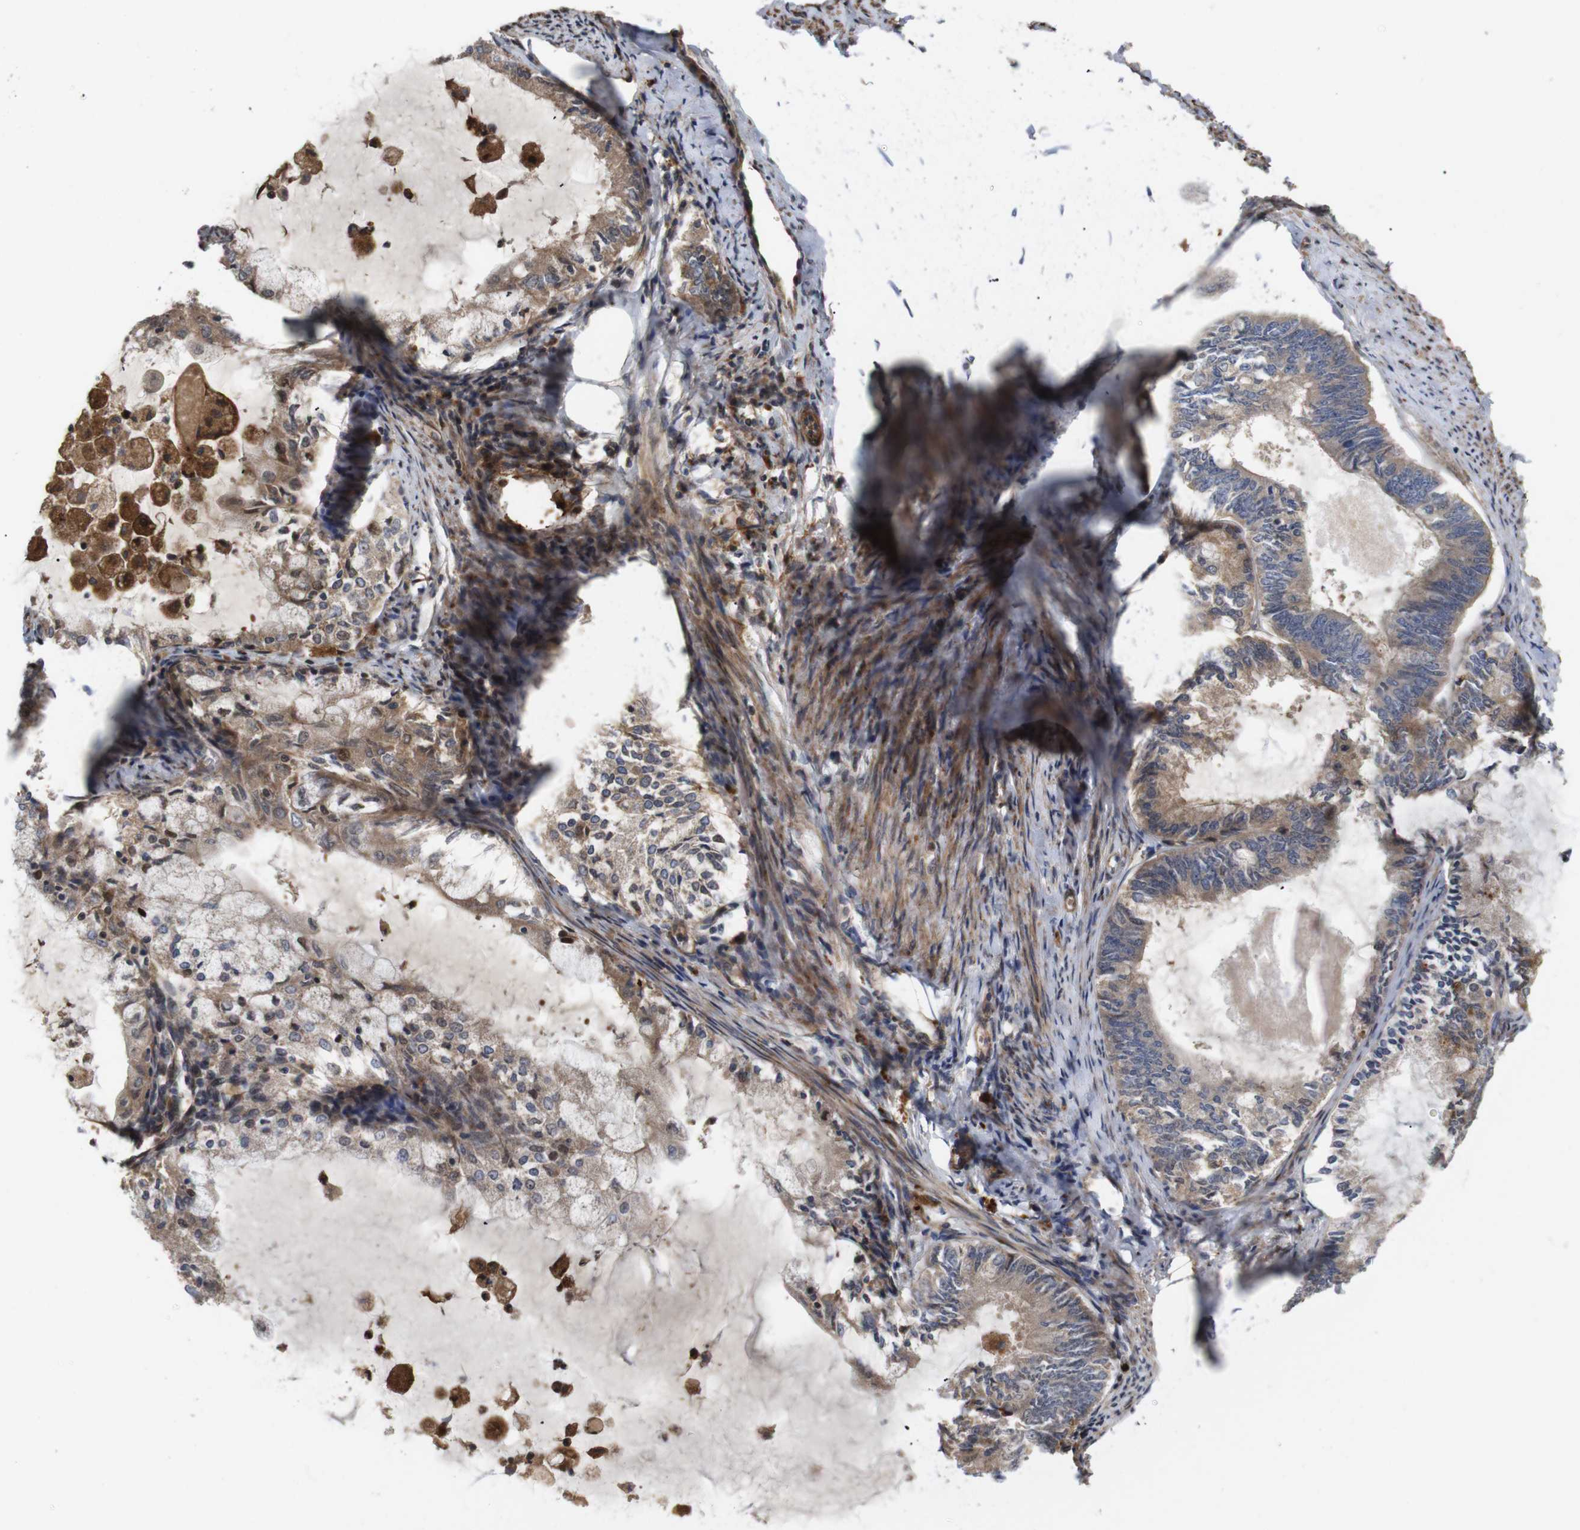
{"staining": {"intensity": "moderate", "quantity": ">75%", "location": "cytoplasmic/membranous"}, "tissue": "endometrial cancer", "cell_type": "Tumor cells", "image_type": "cancer", "snomed": [{"axis": "morphology", "description": "Adenocarcinoma, NOS"}, {"axis": "topography", "description": "Endometrium"}], "caption": "A histopathology image of endometrial cancer (adenocarcinoma) stained for a protein exhibits moderate cytoplasmic/membranous brown staining in tumor cells.", "gene": "SPRY3", "patient": {"sex": "female", "age": 86}}